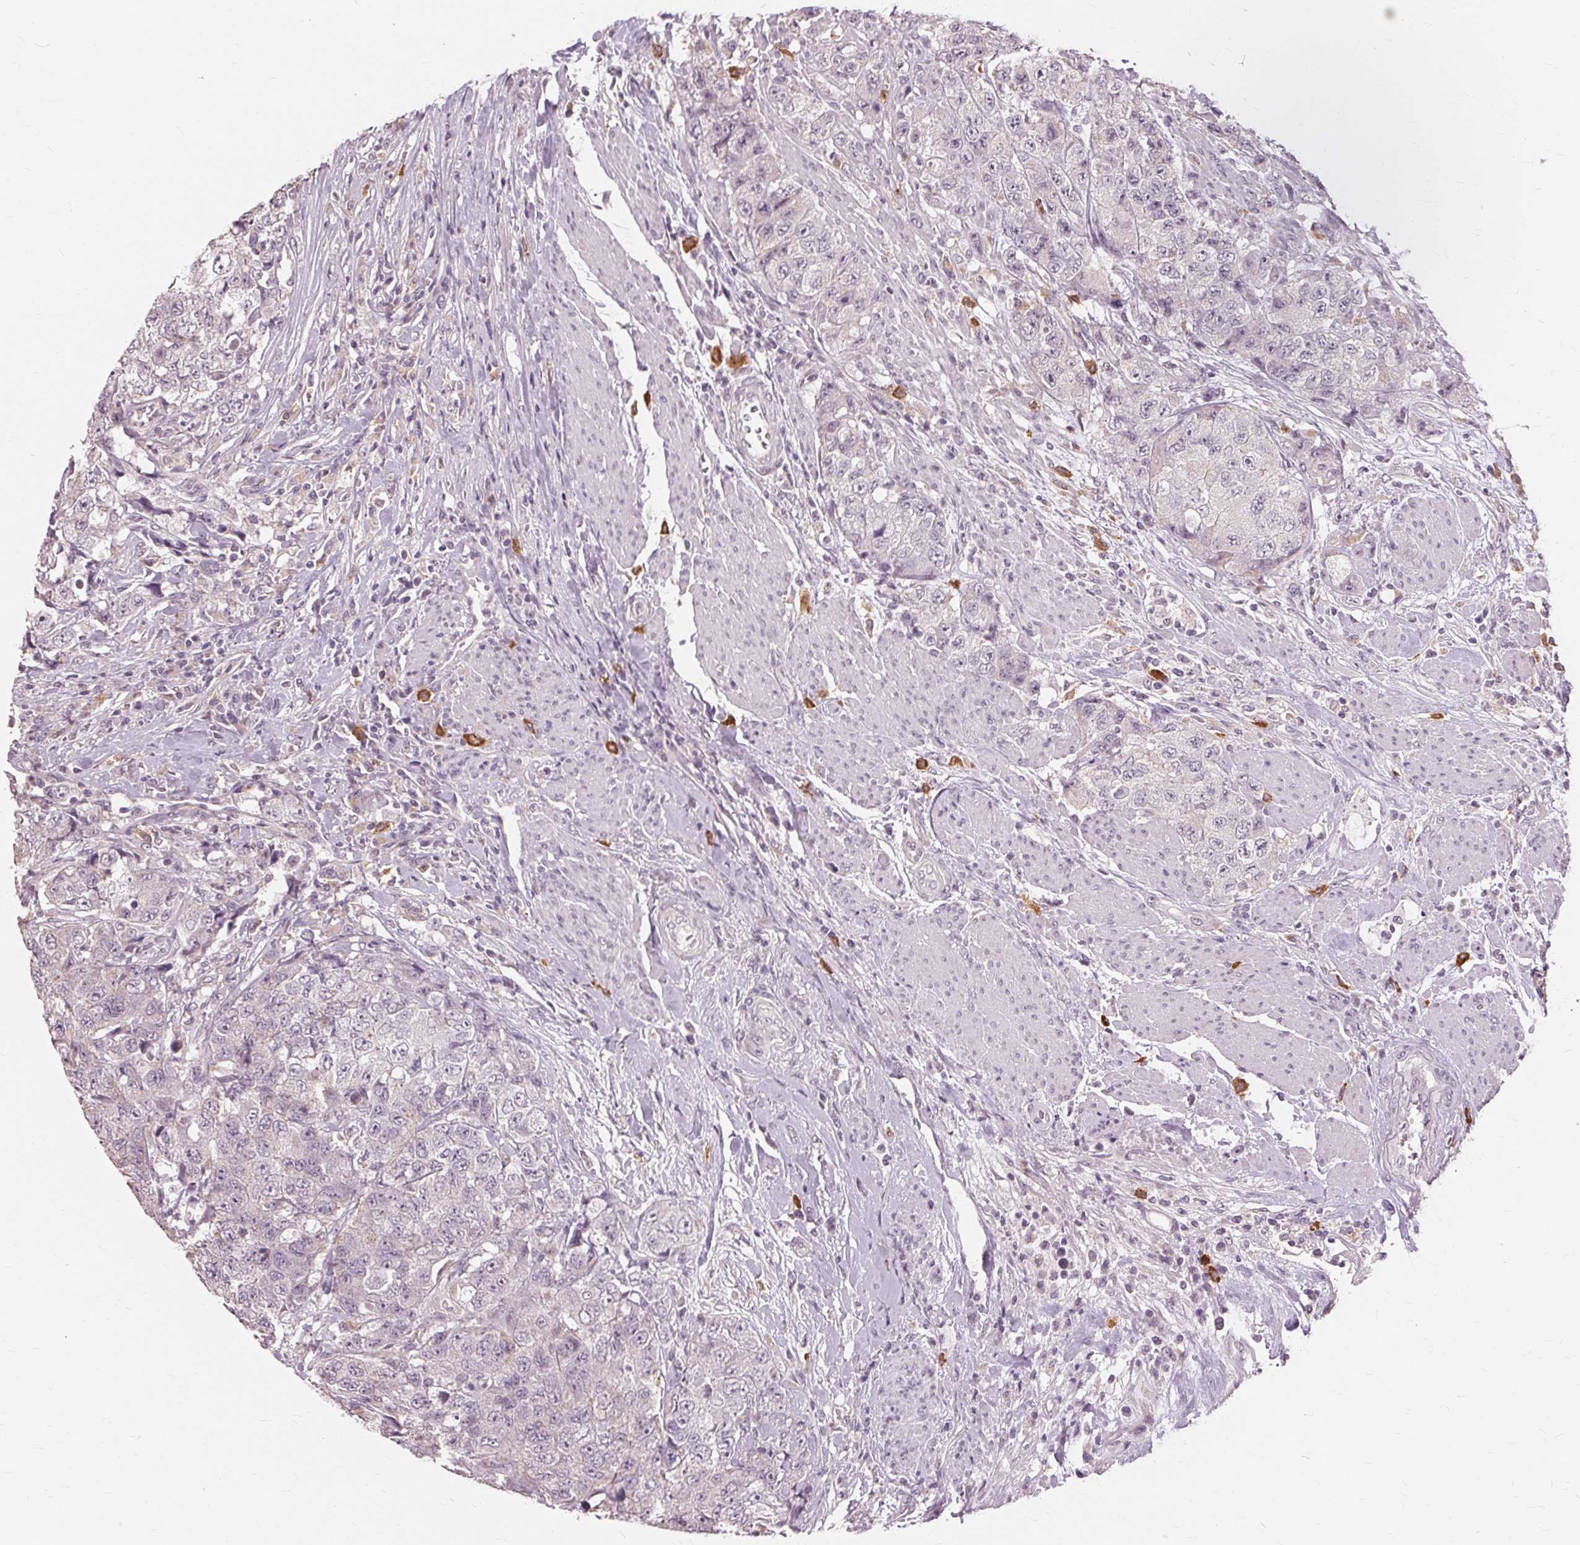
{"staining": {"intensity": "negative", "quantity": "none", "location": "none"}, "tissue": "urothelial cancer", "cell_type": "Tumor cells", "image_type": "cancer", "snomed": [{"axis": "morphology", "description": "Urothelial carcinoma, High grade"}, {"axis": "topography", "description": "Urinary bladder"}], "caption": "High magnification brightfield microscopy of urothelial cancer stained with DAB (brown) and counterstained with hematoxylin (blue): tumor cells show no significant positivity.", "gene": "SIGLEC6", "patient": {"sex": "female", "age": 78}}